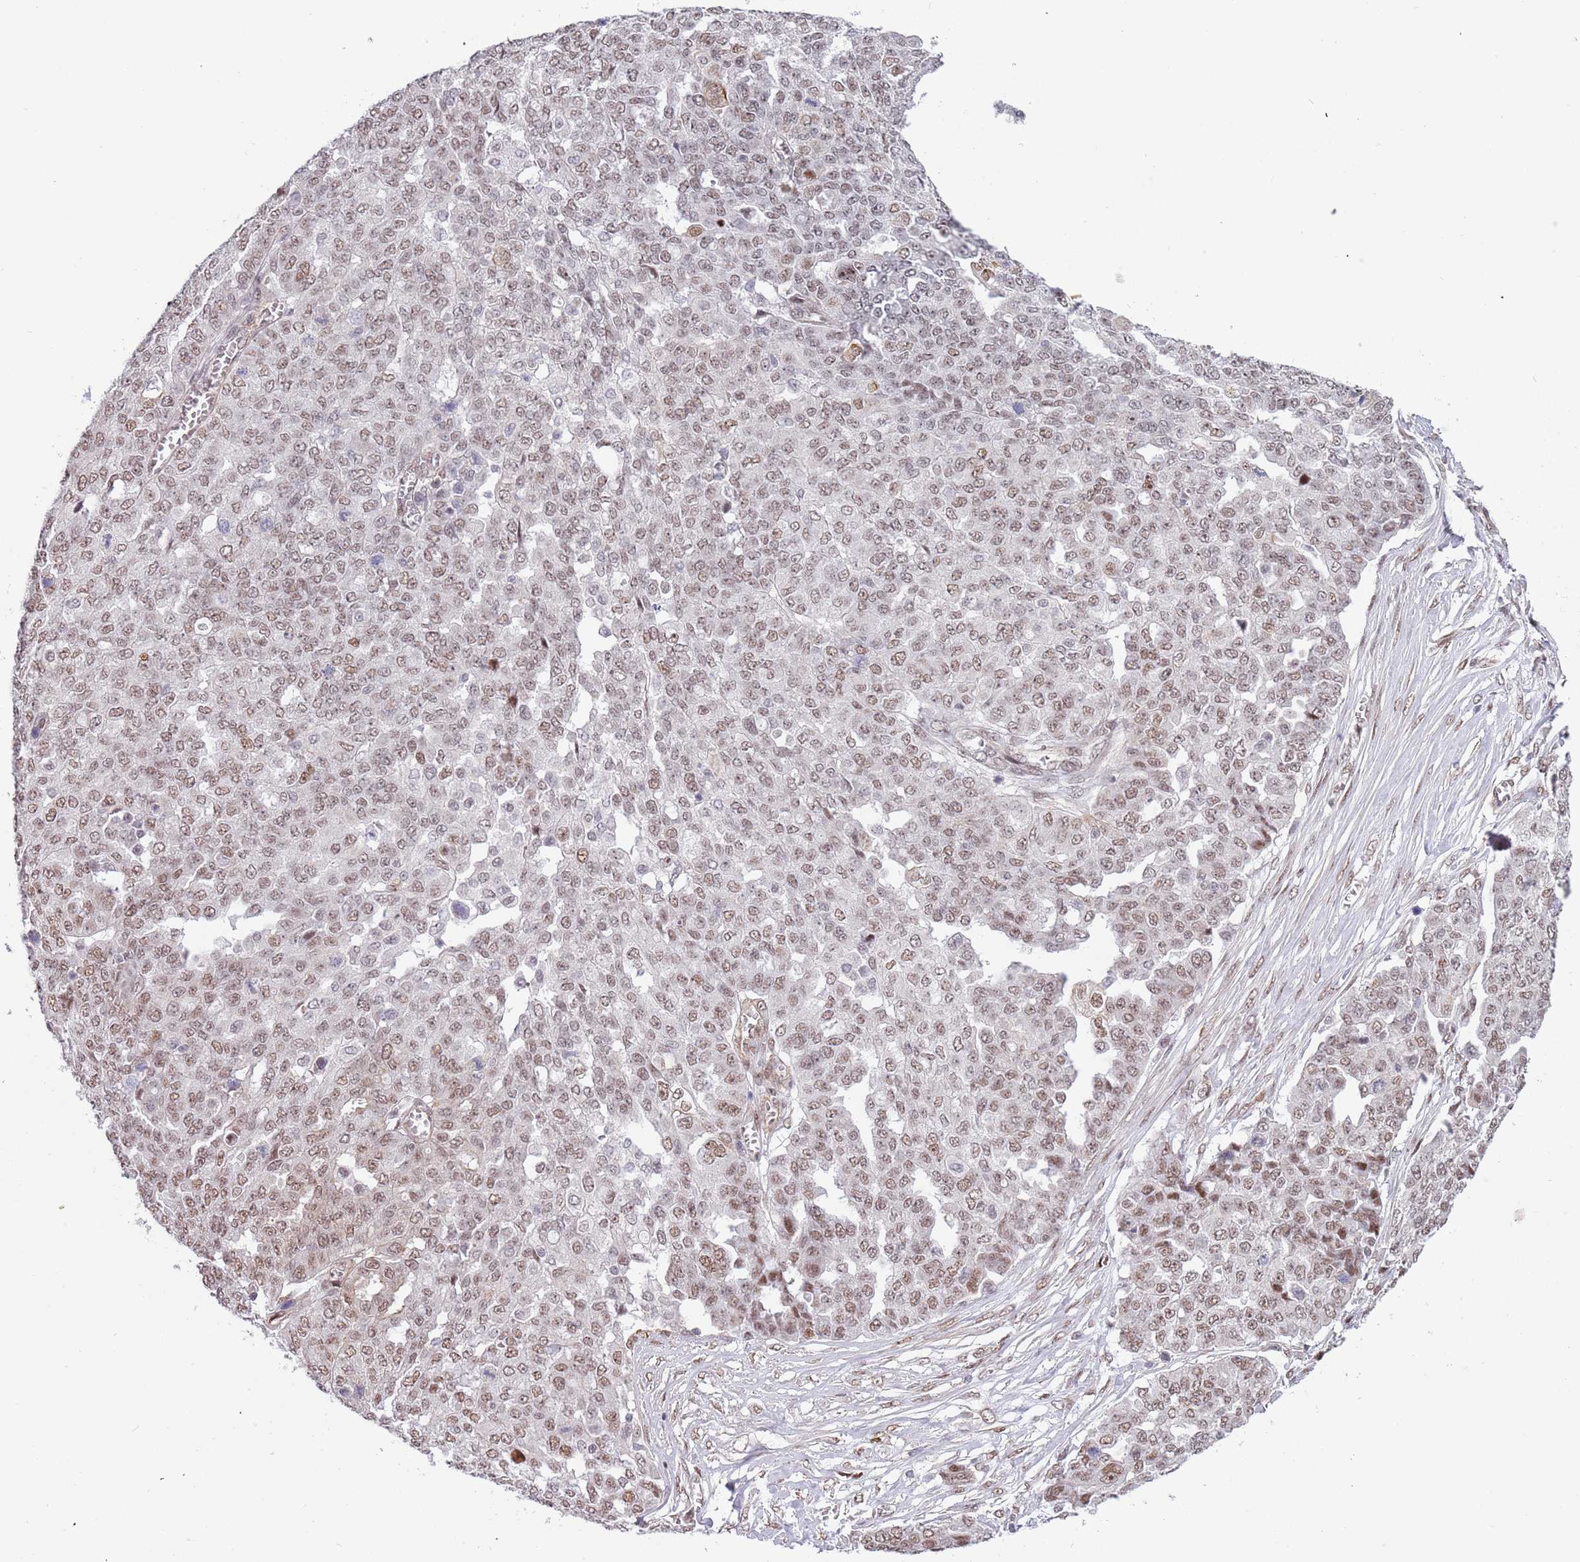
{"staining": {"intensity": "weak", "quantity": ">75%", "location": "nuclear"}, "tissue": "ovarian cancer", "cell_type": "Tumor cells", "image_type": "cancer", "snomed": [{"axis": "morphology", "description": "Cystadenocarcinoma, serous, NOS"}, {"axis": "topography", "description": "Soft tissue"}, {"axis": "topography", "description": "Ovary"}], "caption": "This is a micrograph of IHC staining of ovarian serous cystadenocarcinoma, which shows weak expression in the nuclear of tumor cells.", "gene": "LRMDA", "patient": {"sex": "female", "age": 57}}